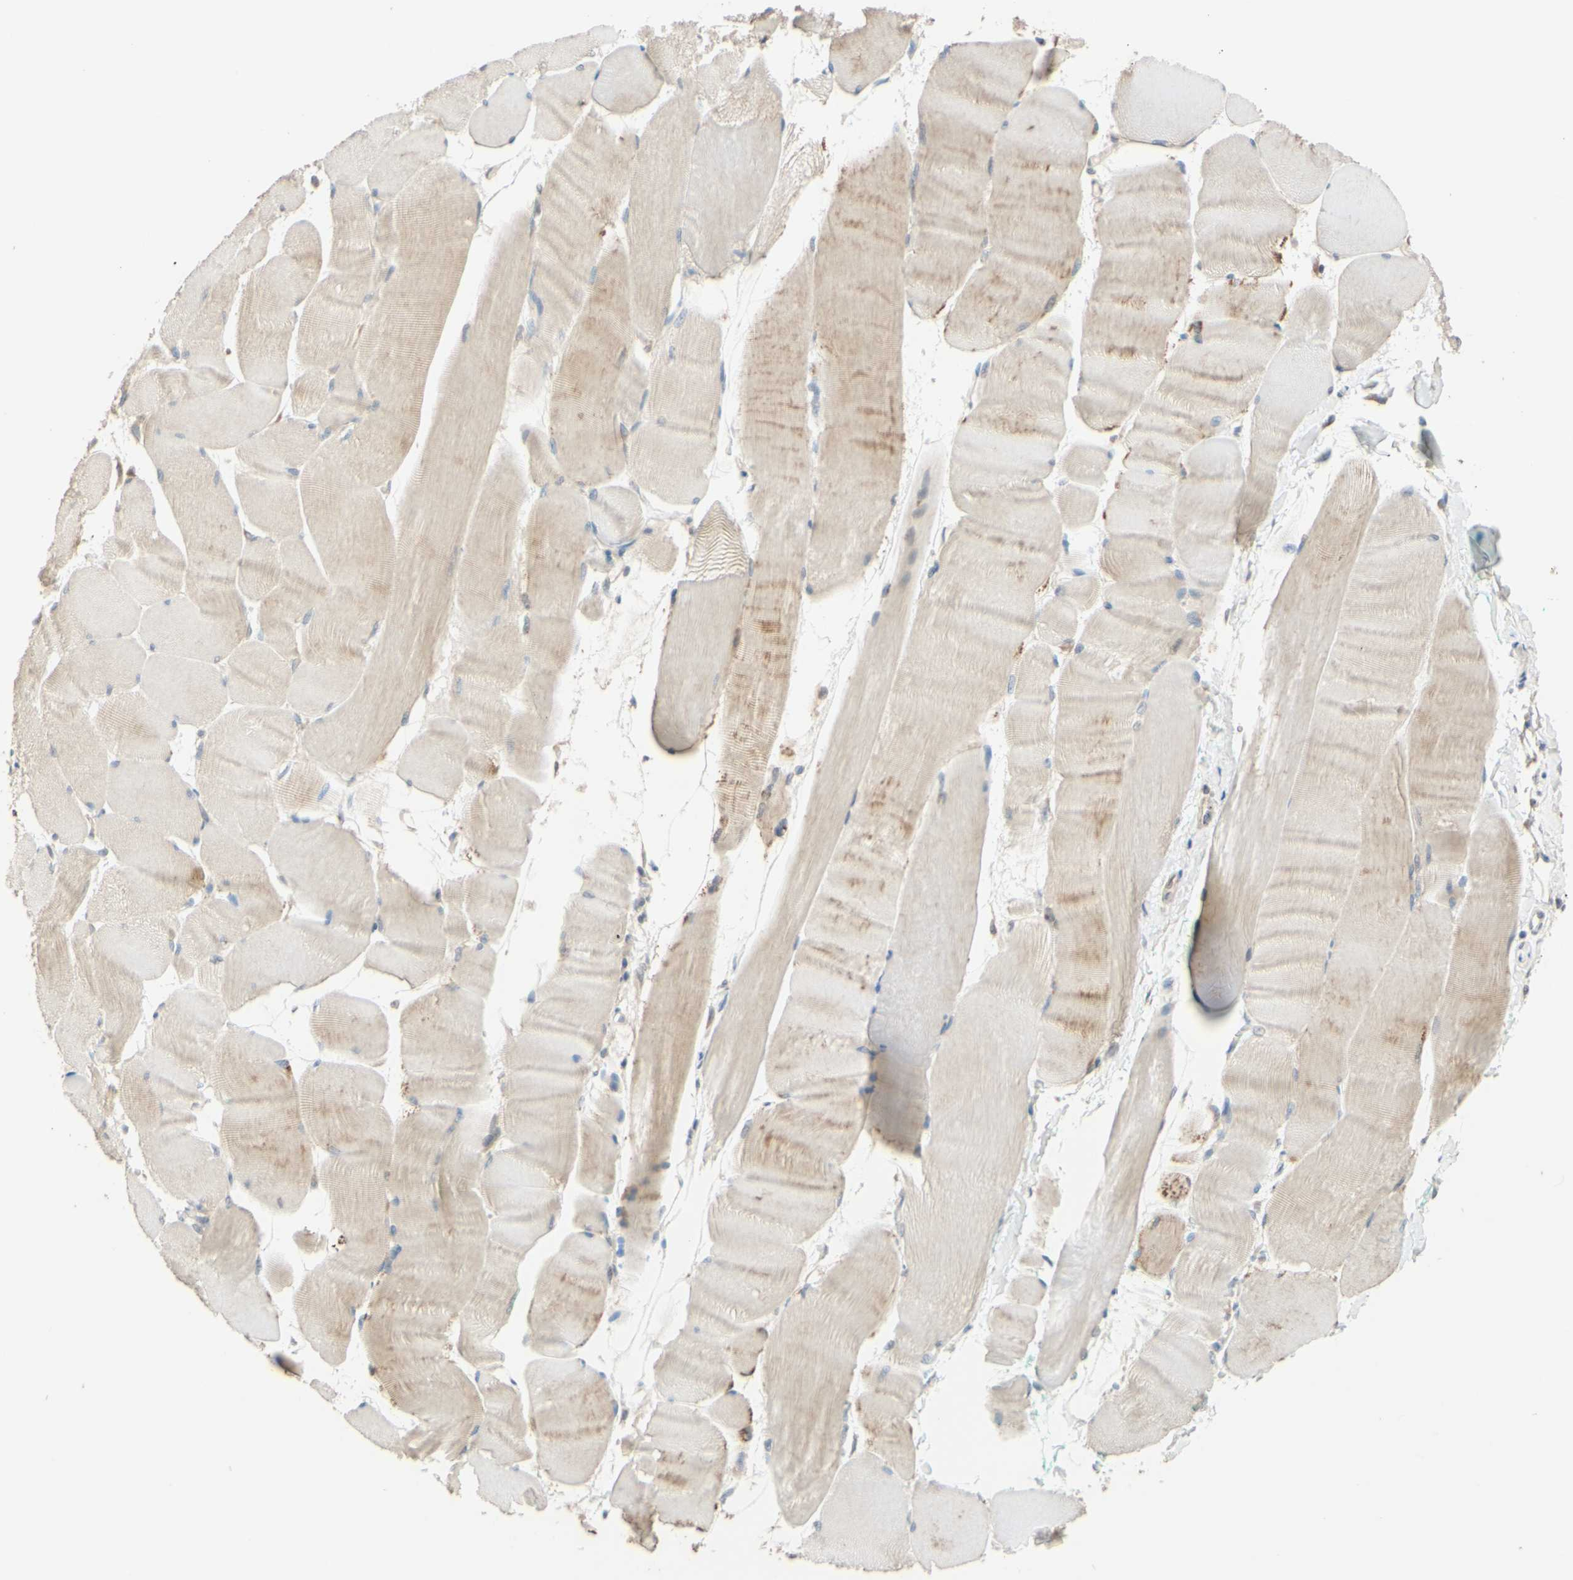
{"staining": {"intensity": "weak", "quantity": "25%-75%", "location": "cytoplasmic/membranous"}, "tissue": "skeletal muscle", "cell_type": "Myocytes", "image_type": "normal", "snomed": [{"axis": "morphology", "description": "Normal tissue, NOS"}, {"axis": "morphology", "description": "Squamous cell carcinoma, NOS"}, {"axis": "topography", "description": "Skeletal muscle"}], "caption": "Protein staining of unremarkable skeletal muscle reveals weak cytoplasmic/membranous positivity in approximately 25%-75% of myocytes. The protein of interest is shown in brown color, while the nuclei are stained blue.", "gene": "SMIM19", "patient": {"sex": "male", "age": 51}}